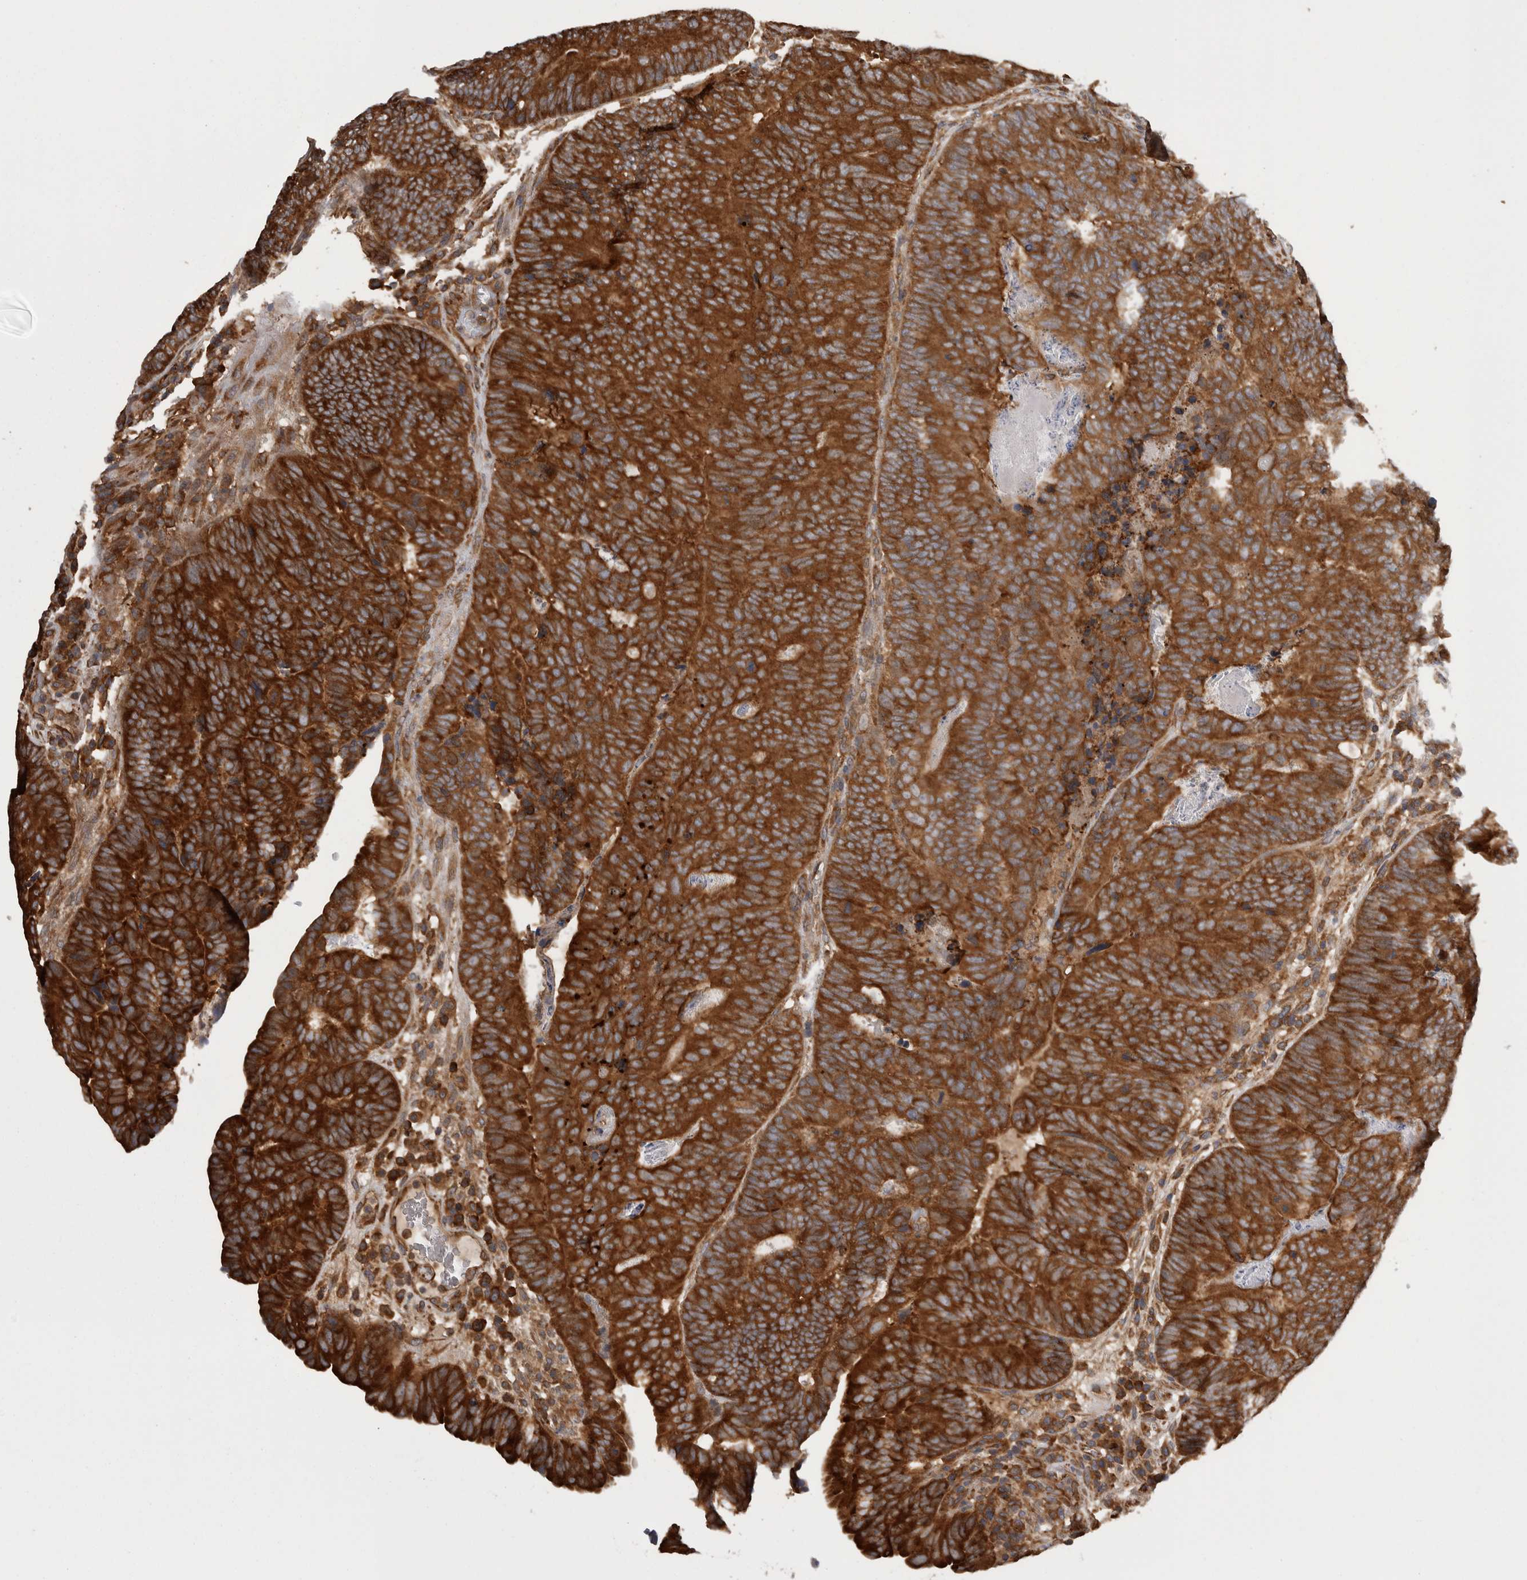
{"staining": {"intensity": "strong", "quantity": ">75%", "location": "cytoplasmic/membranous"}, "tissue": "colorectal cancer", "cell_type": "Tumor cells", "image_type": "cancer", "snomed": [{"axis": "morphology", "description": "Adenocarcinoma, NOS"}, {"axis": "topography", "description": "Colon"}], "caption": "Protein staining demonstrates strong cytoplasmic/membranous positivity in approximately >75% of tumor cells in colorectal adenocarcinoma.", "gene": "SMCR8", "patient": {"sex": "female", "age": 67}}